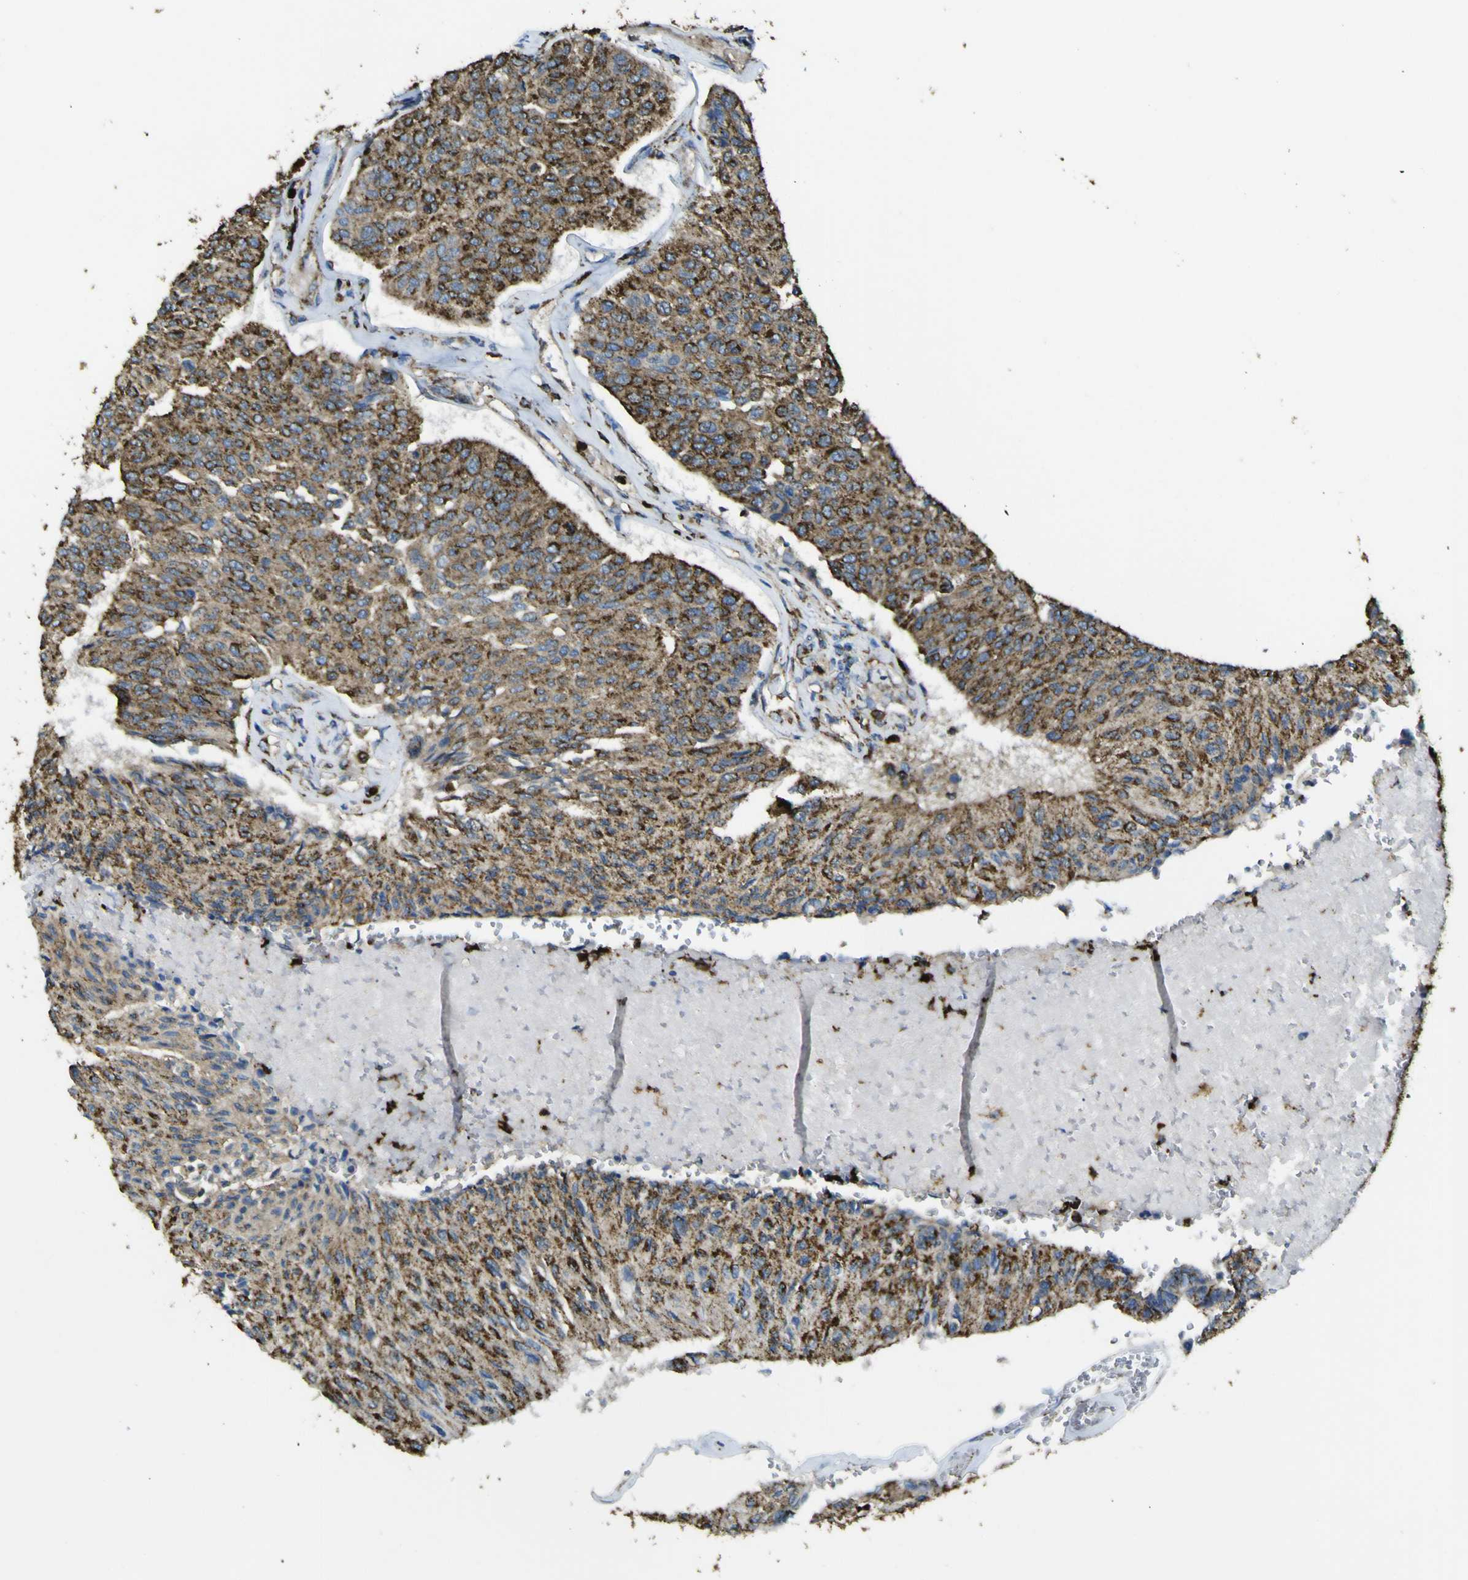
{"staining": {"intensity": "strong", "quantity": ">75%", "location": "cytoplasmic/membranous"}, "tissue": "urothelial cancer", "cell_type": "Tumor cells", "image_type": "cancer", "snomed": [{"axis": "morphology", "description": "Urothelial carcinoma, High grade"}, {"axis": "topography", "description": "Urinary bladder"}], "caption": "Immunohistochemistry histopathology image of urothelial cancer stained for a protein (brown), which shows high levels of strong cytoplasmic/membranous staining in approximately >75% of tumor cells.", "gene": "ACSL3", "patient": {"sex": "male", "age": 66}}